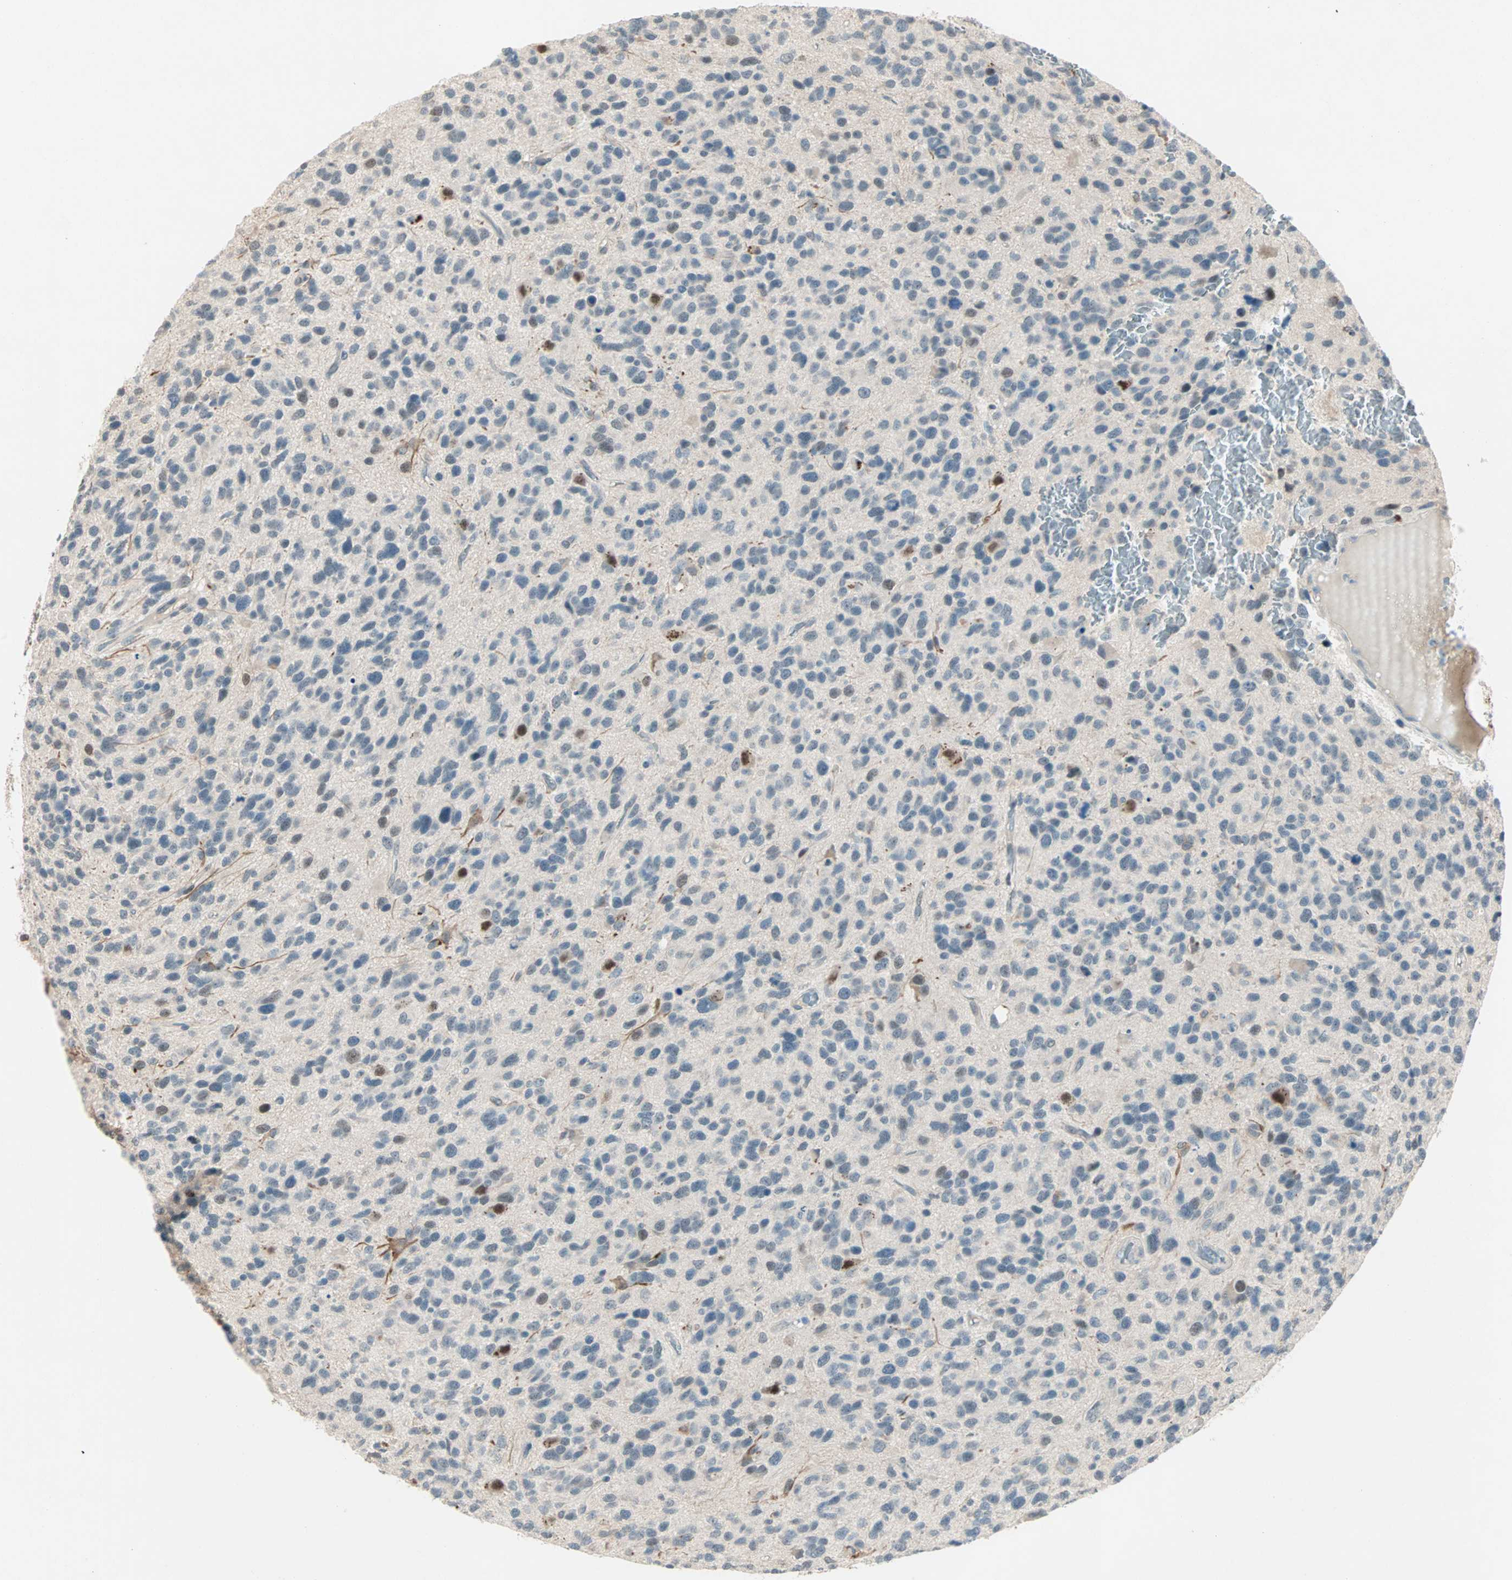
{"staining": {"intensity": "negative", "quantity": "none", "location": "none"}, "tissue": "glioma", "cell_type": "Tumor cells", "image_type": "cancer", "snomed": [{"axis": "morphology", "description": "Glioma, malignant, High grade"}, {"axis": "topography", "description": "Brain"}], "caption": "Image shows no protein expression in tumor cells of malignant glioma (high-grade) tissue.", "gene": "RTL6", "patient": {"sex": "female", "age": 58}}